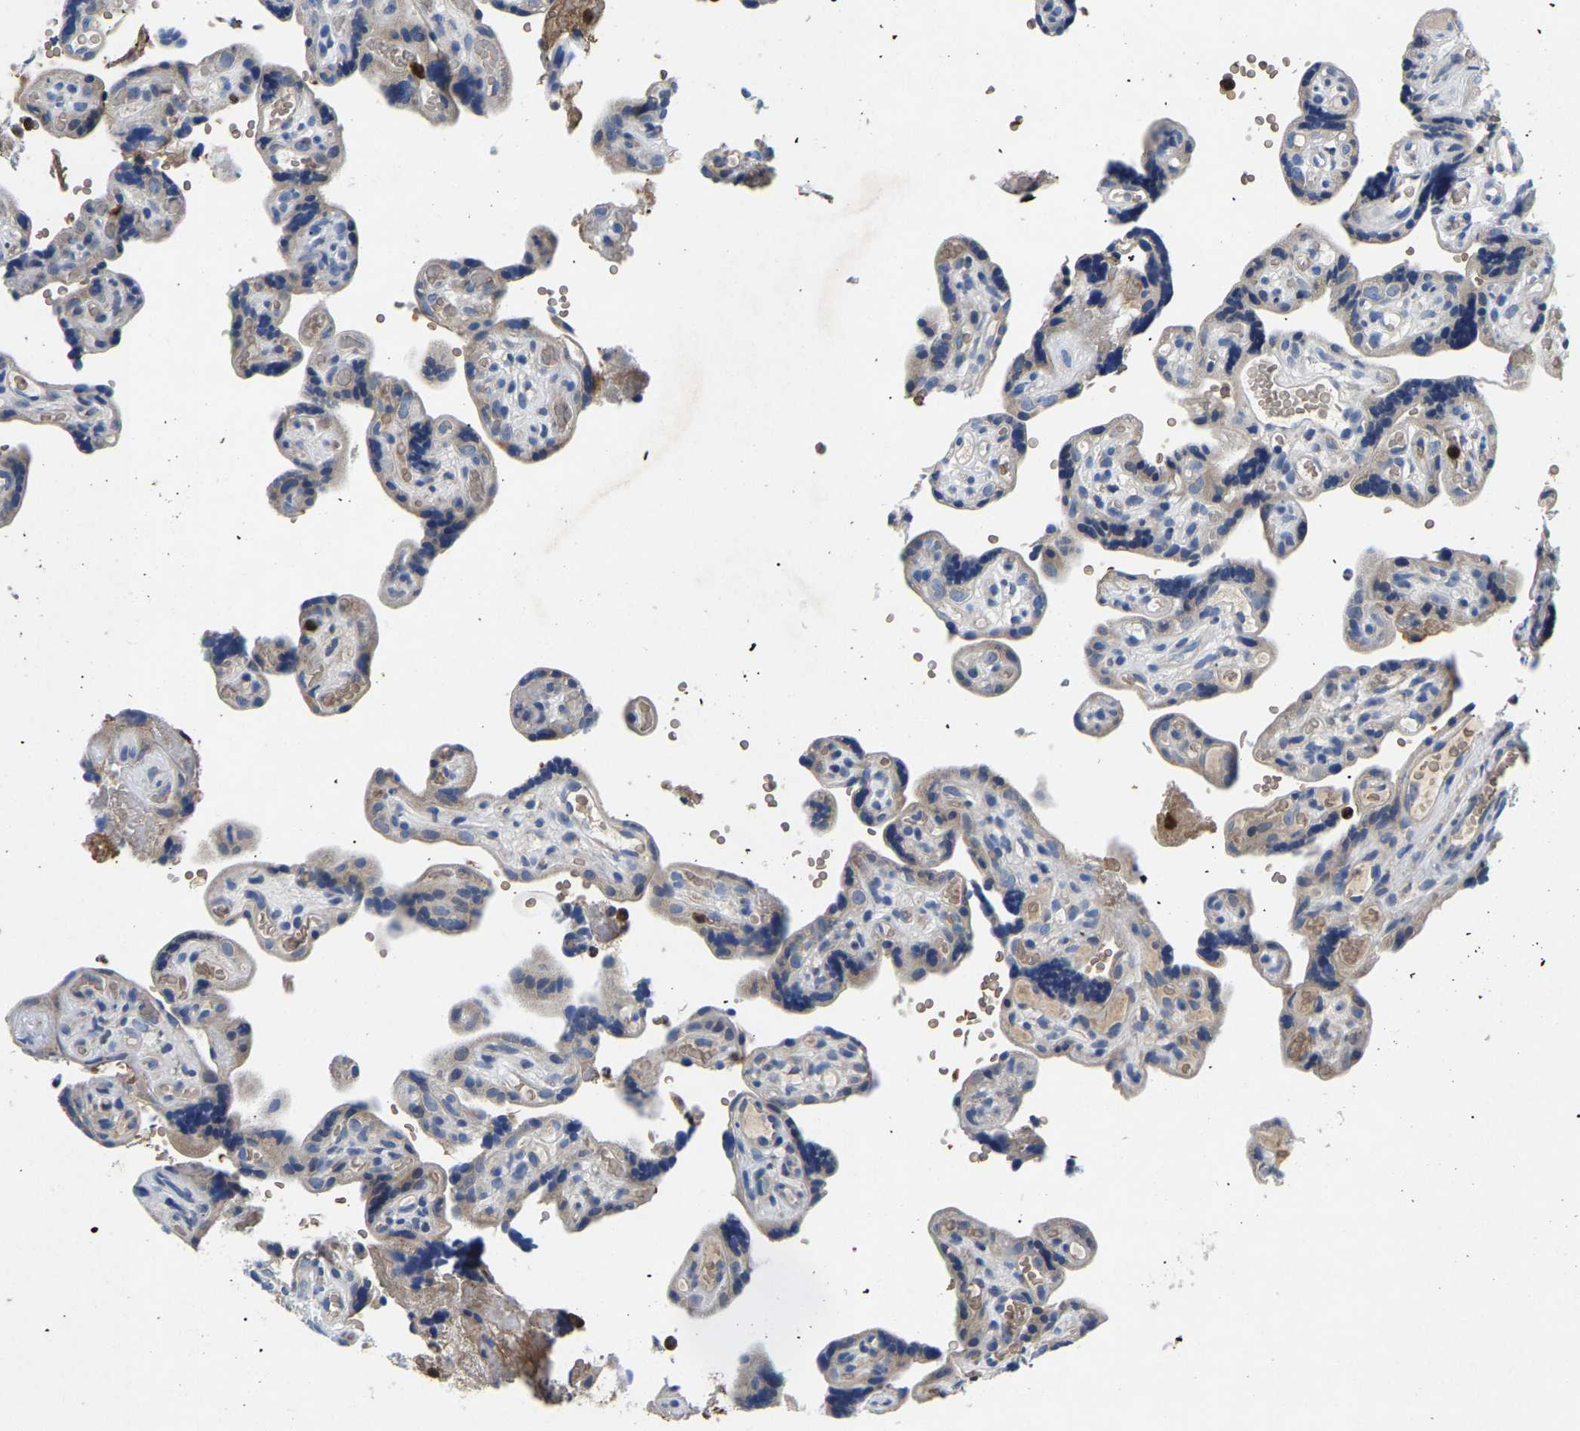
{"staining": {"intensity": "weak", "quantity": ">75%", "location": "cytoplasmic/membranous"}, "tissue": "placenta", "cell_type": "Decidual cells", "image_type": "normal", "snomed": [{"axis": "morphology", "description": "Normal tissue, NOS"}, {"axis": "topography", "description": "Placenta"}], "caption": "Decidual cells show low levels of weak cytoplasmic/membranous expression in approximately >75% of cells in benign placenta.", "gene": "TOR1B", "patient": {"sex": "female", "age": 30}}